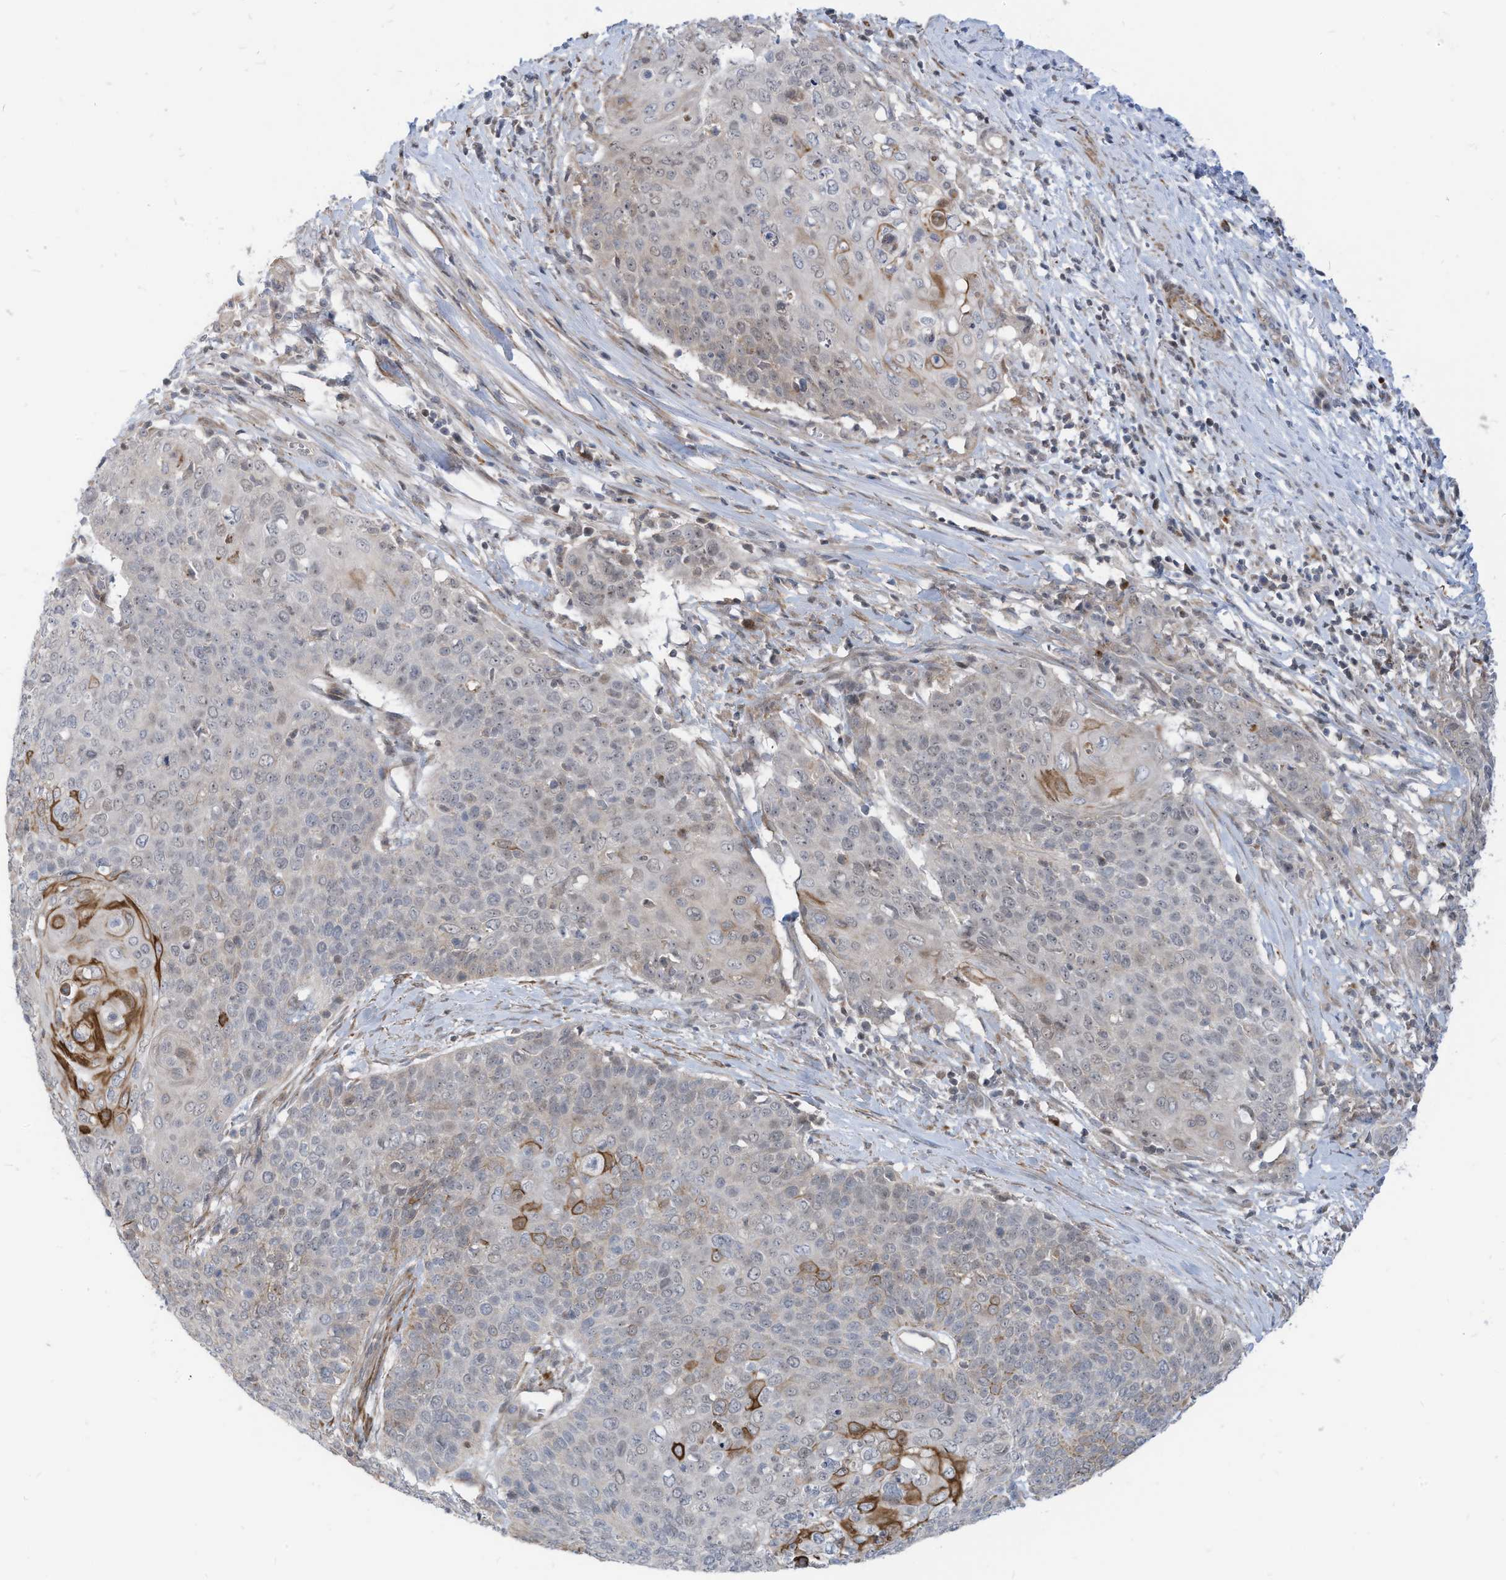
{"staining": {"intensity": "moderate", "quantity": "<25%", "location": "cytoplasmic/membranous"}, "tissue": "cervical cancer", "cell_type": "Tumor cells", "image_type": "cancer", "snomed": [{"axis": "morphology", "description": "Squamous cell carcinoma, NOS"}, {"axis": "topography", "description": "Cervix"}], "caption": "A histopathology image of squamous cell carcinoma (cervical) stained for a protein displays moderate cytoplasmic/membranous brown staining in tumor cells.", "gene": "GPATCH3", "patient": {"sex": "female", "age": 39}}